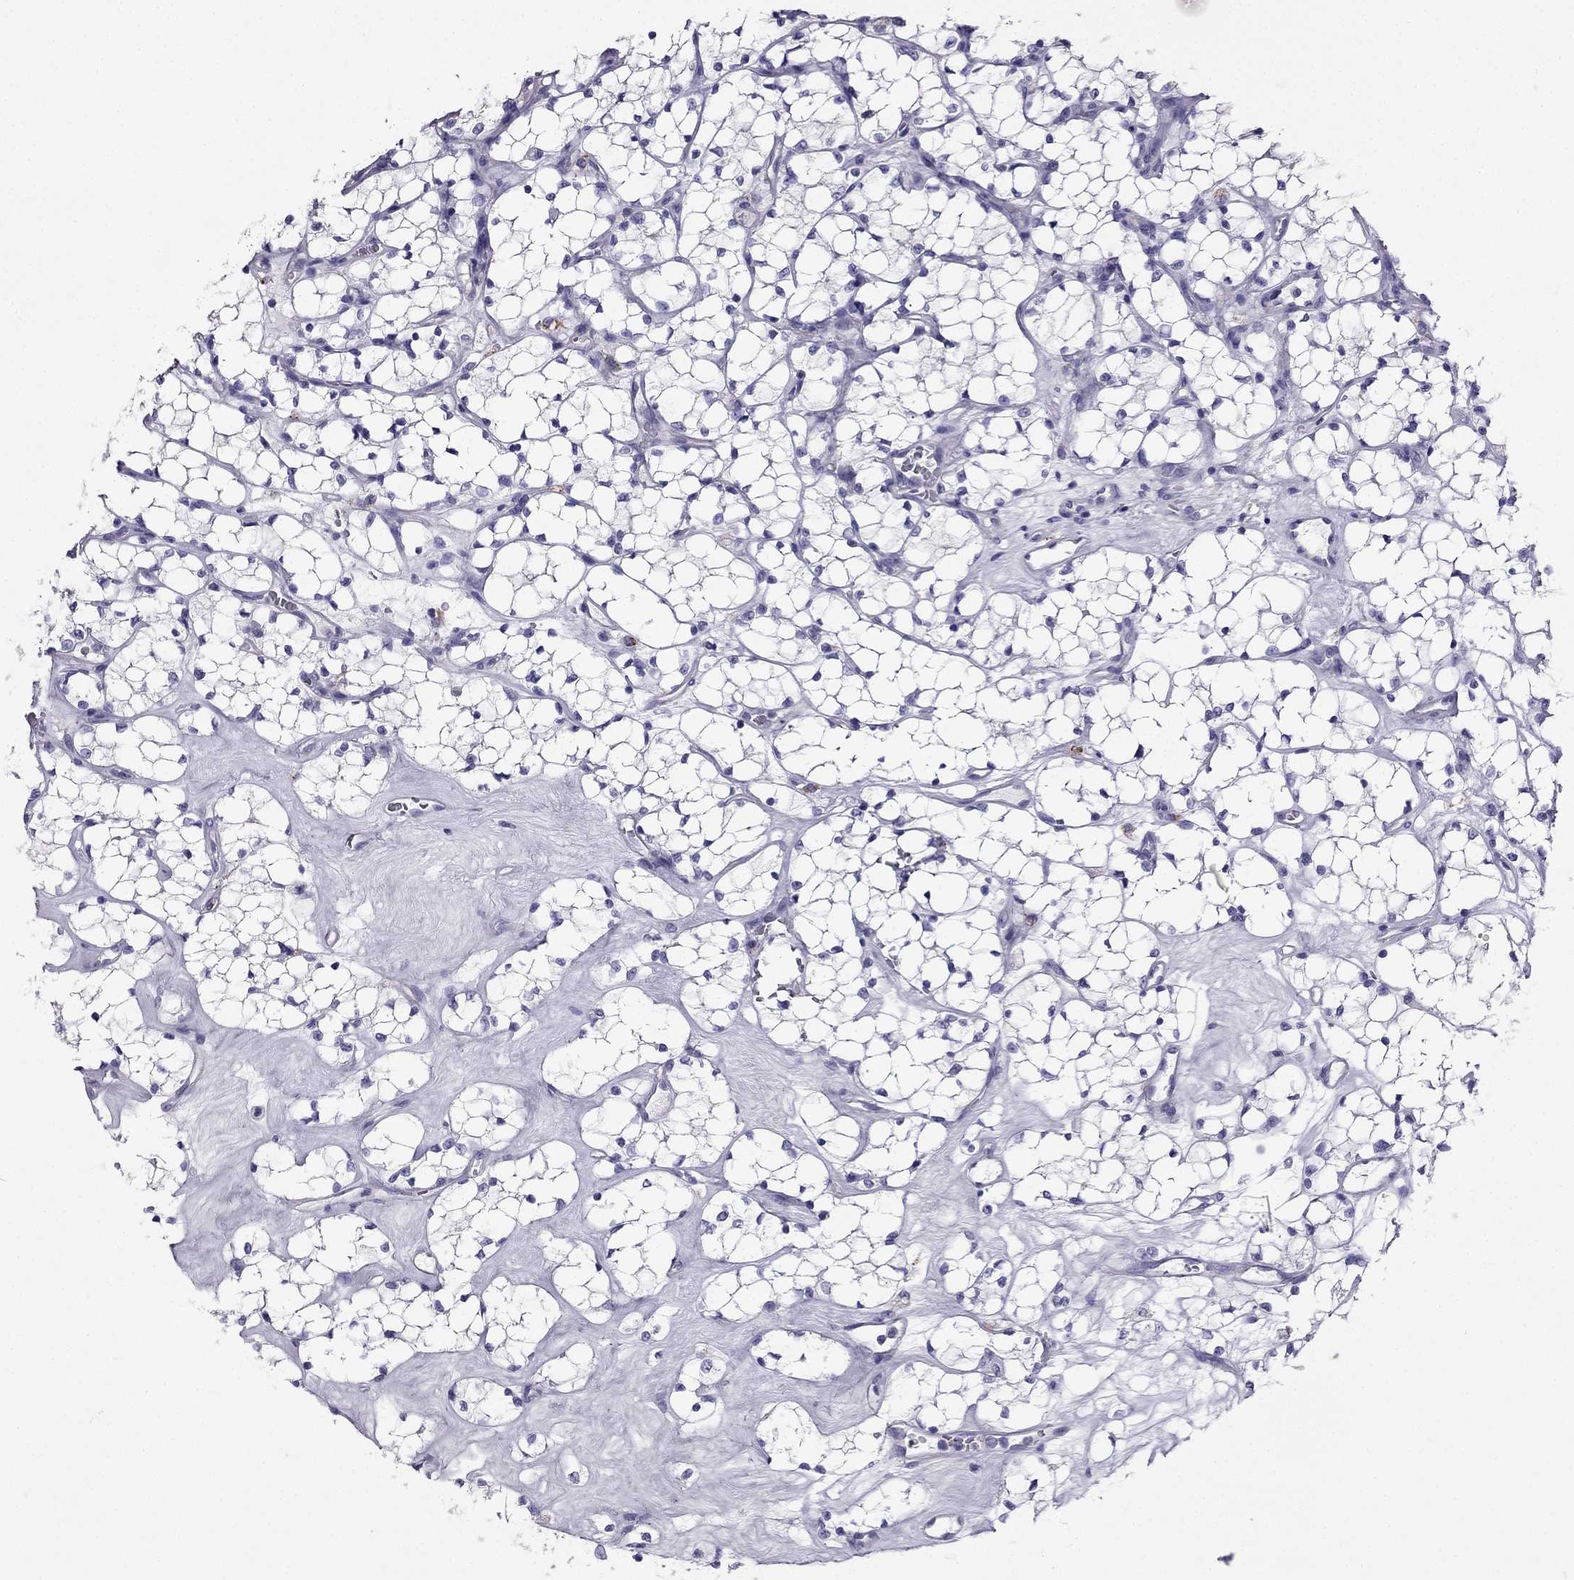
{"staining": {"intensity": "negative", "quantity": "none", "location": "none"}, "tissue": "renal cancer", "cell_type": "Tumor cells", "image_type": "cancer", "snomed": [{"axis": "morphology", "description": "Adenocarcinoma, NOS"}, {"axis": "topography", "description": "Kidney"}], "caption": "IHC micrograph of neoplastic tissue: human renal cancer (adenocarcinoma) stained with DAB reveals no significant protein positivity in tumor cells.", "gene": "PTH", "patient": {"sex": "female", "age": 69}}